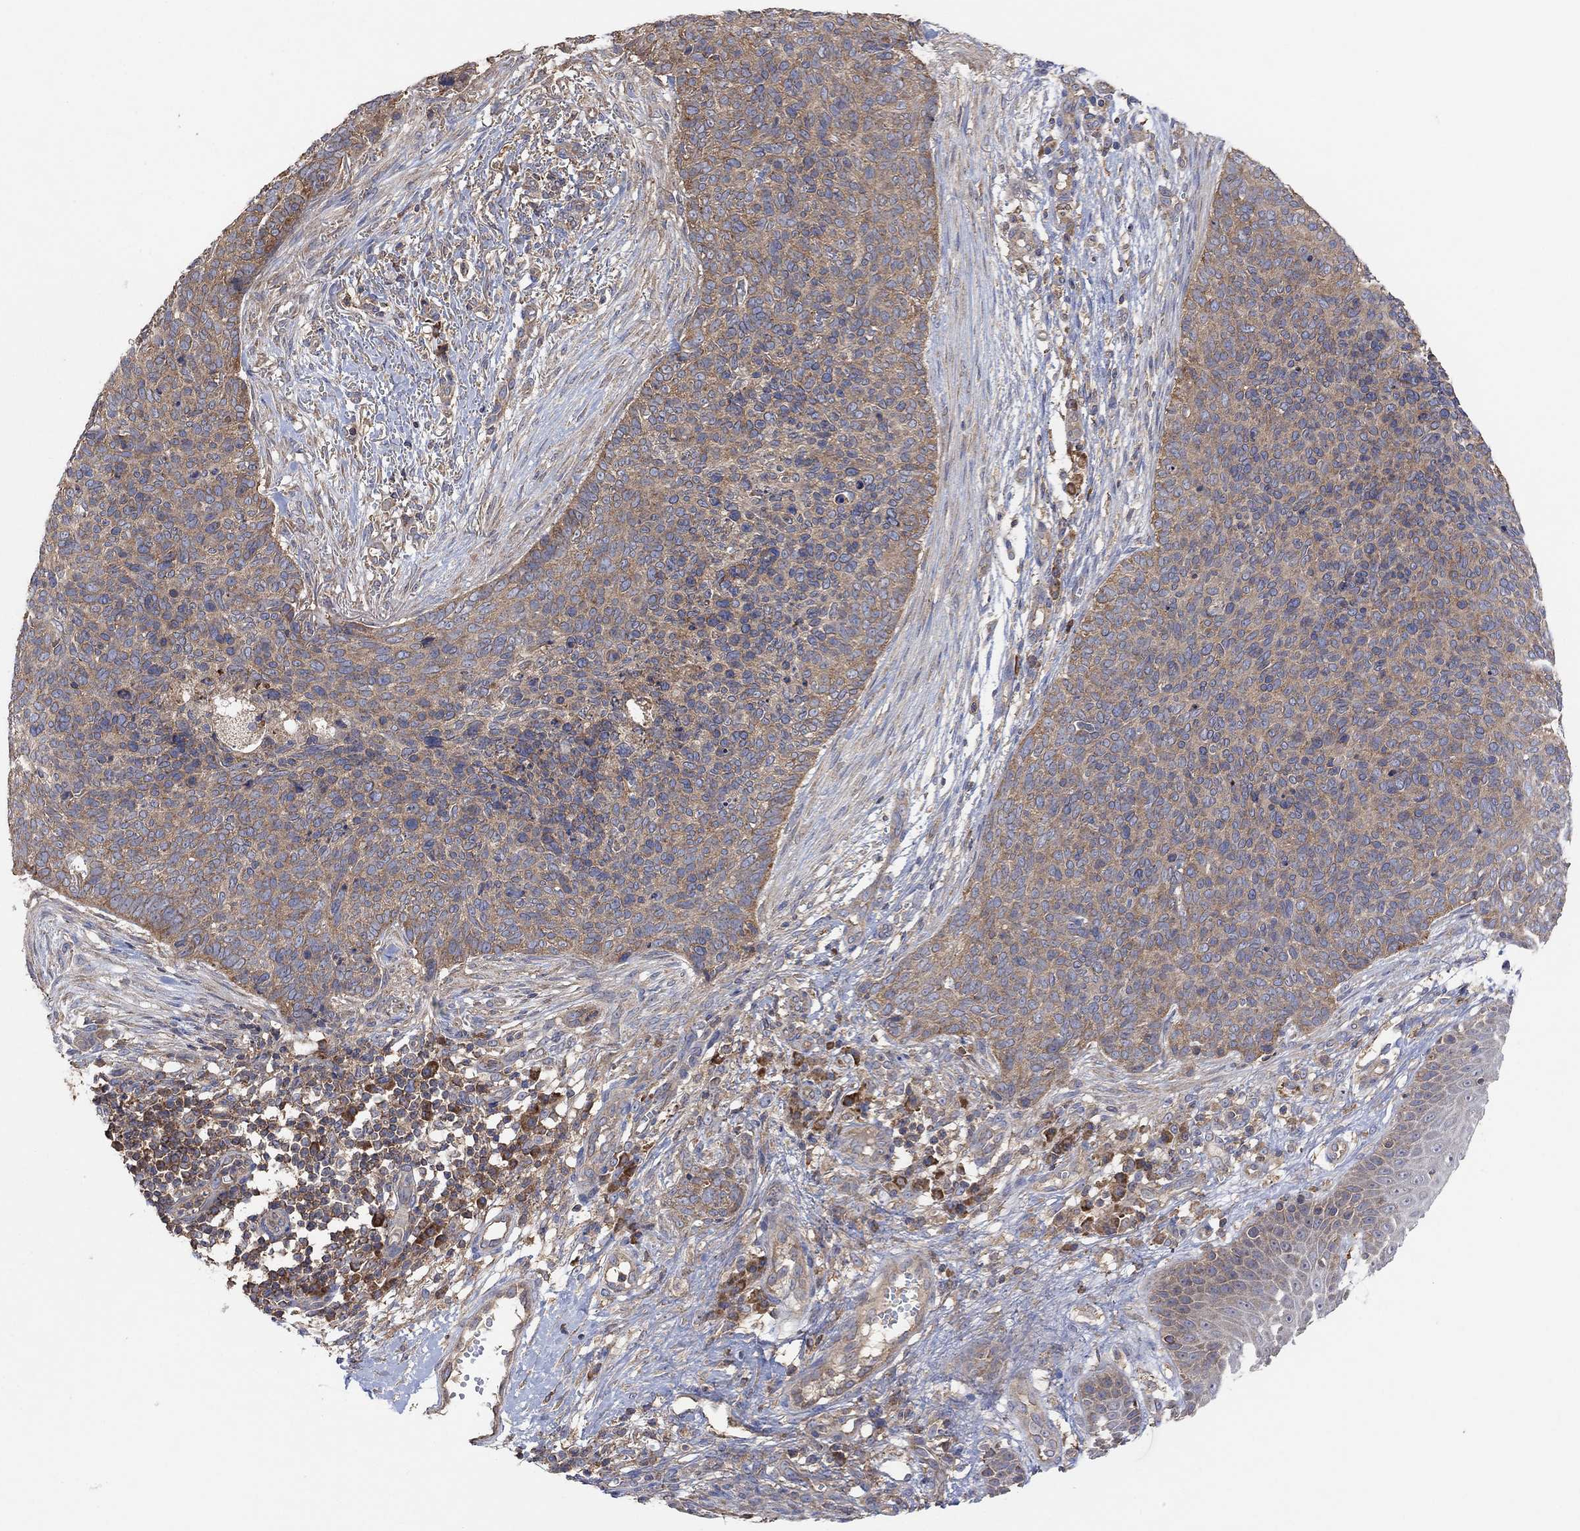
{"staining": {"intensity": "weak", "quantity": ">75%", "location": "cytoplasmic/membranous"}, "tissue": "skin cancer", "cell_type": "Tumor cells", "image_type": "cancer", "snomed": [{"axis": "morphology", "description": "Basal cell carcinoma"}, {"axis": "topography", "description": "Skin"}], "caption": "Skin basal cell carcinoma stained for a protein (brown) reveals weak cytoplasmic/membranous positive expression in about >75% of tumor cells.", "gene": "BLOC1S3", "patient": {"sex": "male", "age": 64}}